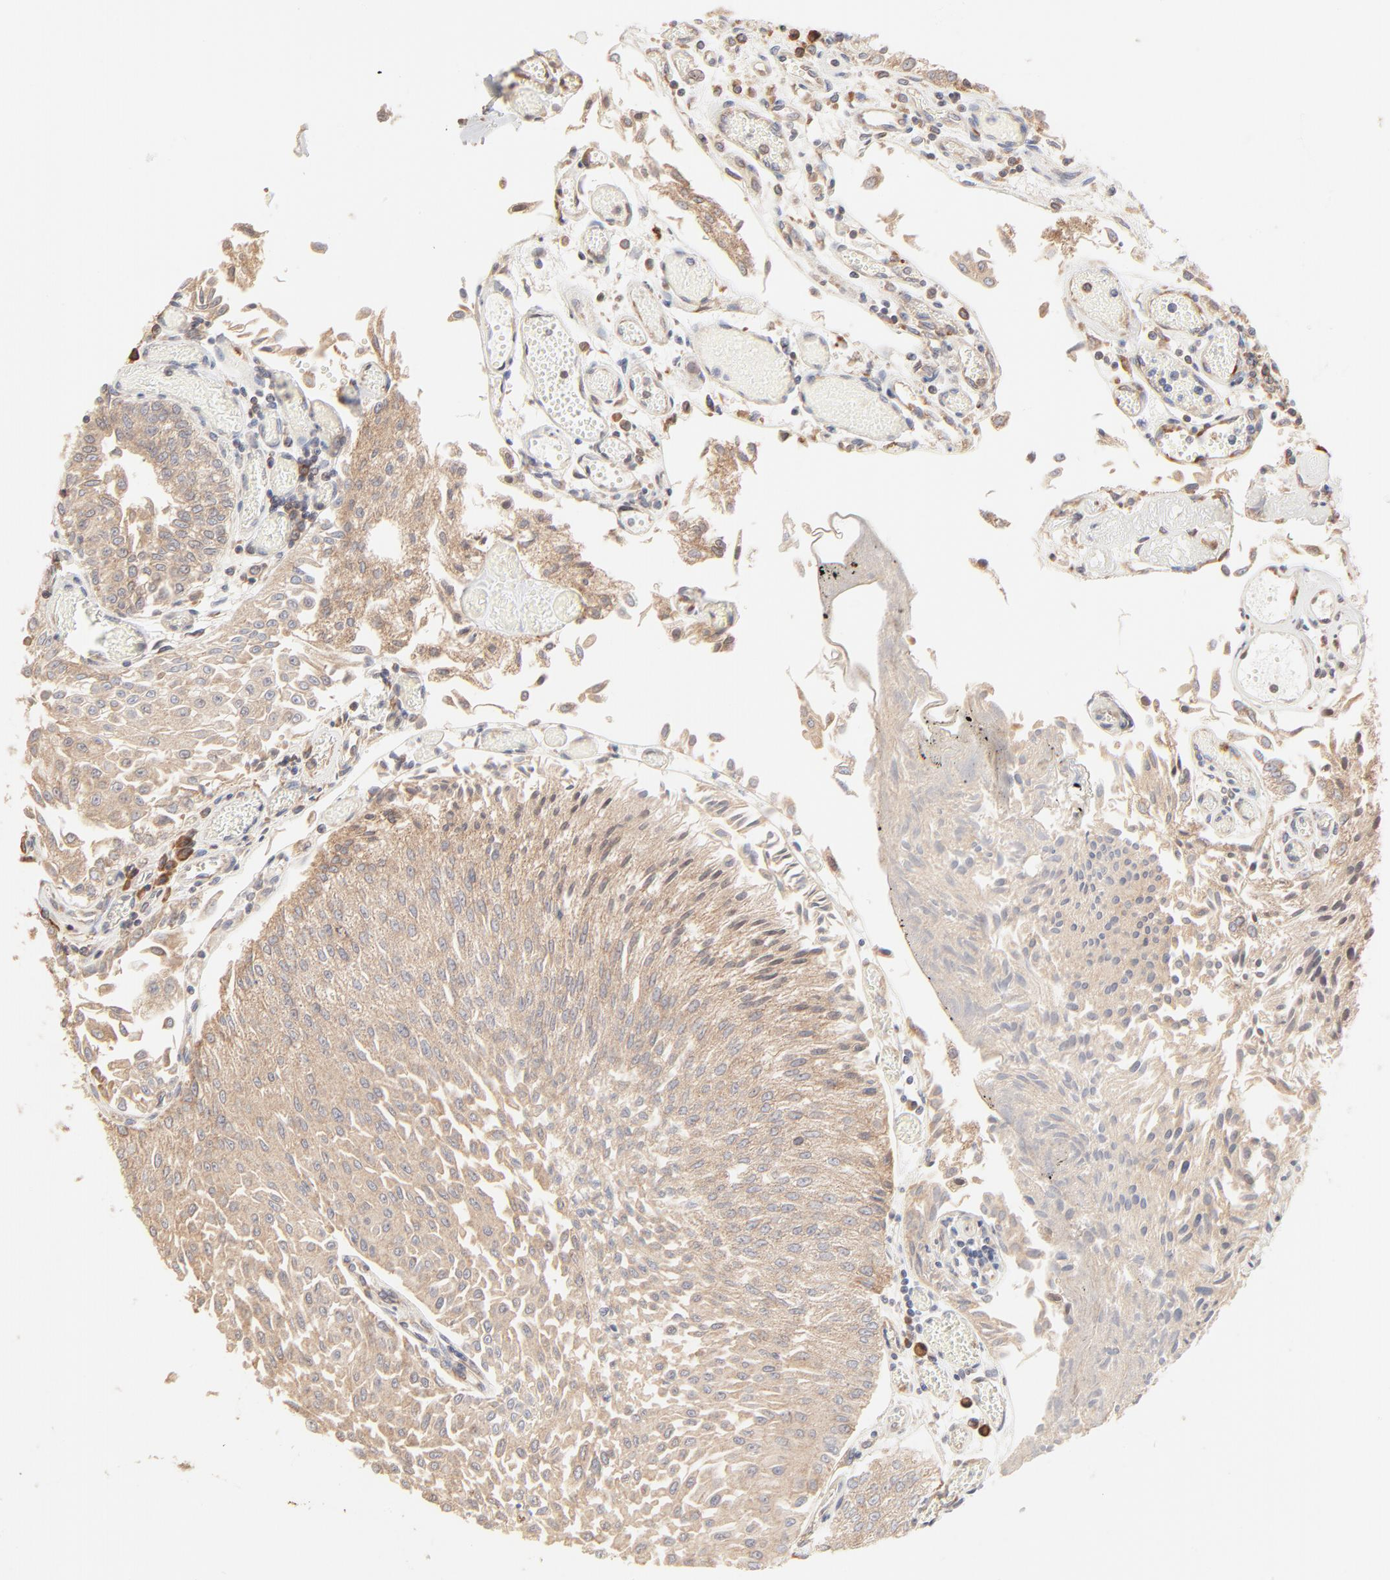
{"staining": {"intensity": "weak", "quantity": ">75%", "location": "cytoplasmic/membranous"}, "tissue": "urothelial cancer", "cell_type": "Tumor cells", "image_type": "cancer", "snomed": [{"axis": "morphology", "description": "Urothelial carcinoma, Low grade"}, {"axis": "topography", "description": "Urinary bladder"}], "caption": "A histopathology image of human urothelial carcinoma (low-grade) stained for a protein exhibits weak cytoplasmic/membranous brown staining in tumor cells. (DAB IHC, brown staining for protein, blue staining for nuclei).", "gene": "RPS20", "patient": {"sex": "male", "age": 86}}